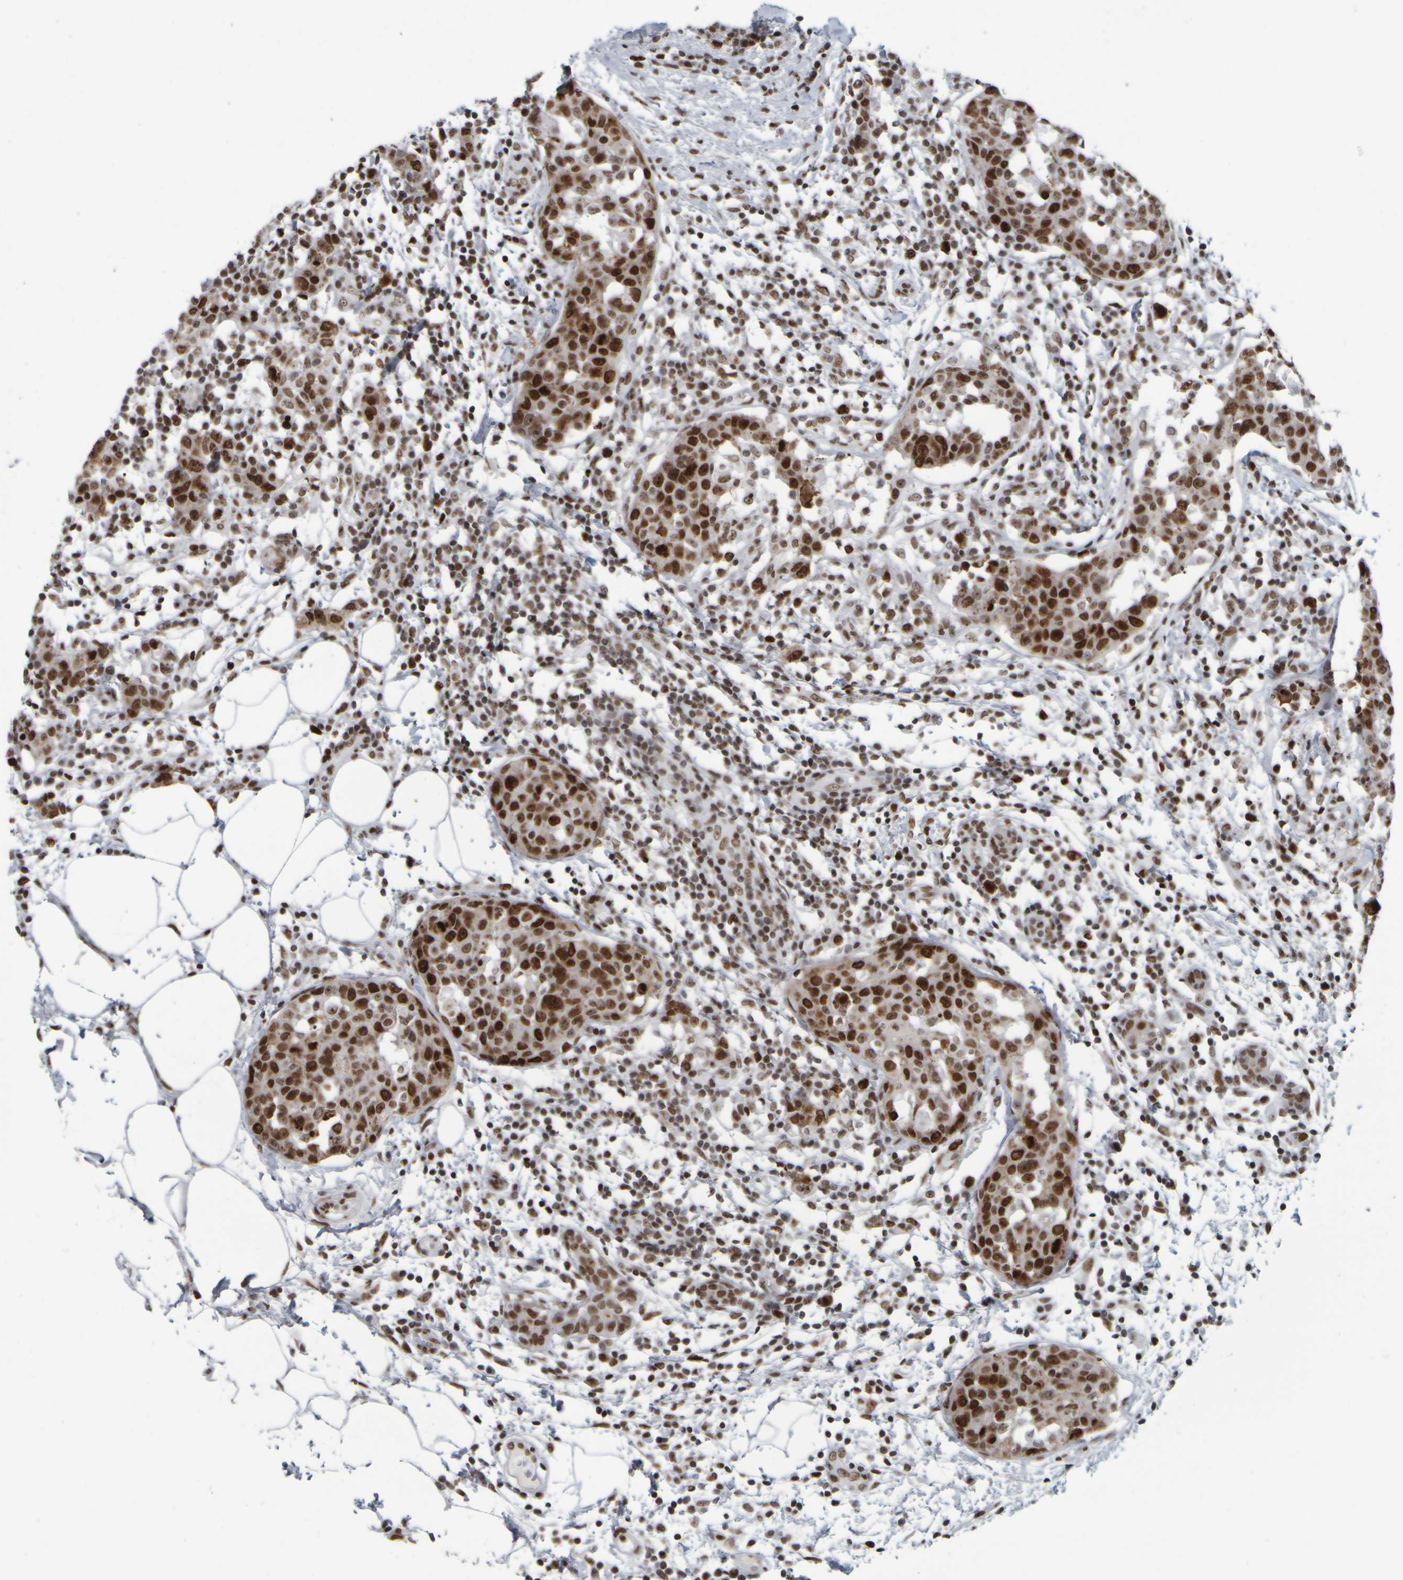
{"staining": {"intensity": "strong", "quantity": ">75%", "location": "nuclear"}, "tissue": "breast cancer", "cell_type": "Tumor cells", "image_type": "cancer", "snomed": [{"axis": "morphology", "description": "Normal tissue, NOS"}, {"axis": "morphology", "description": "Duct carcinoma"}, {"axis": "topography", "description": "Breast"}], "caption": "Breast infiltrating ductal carcinoma stained for a protein displays strong nuclear positivity in tumor cells.", "gene": "TOP2B", "patient": {"sex": "female", "age": 37}}